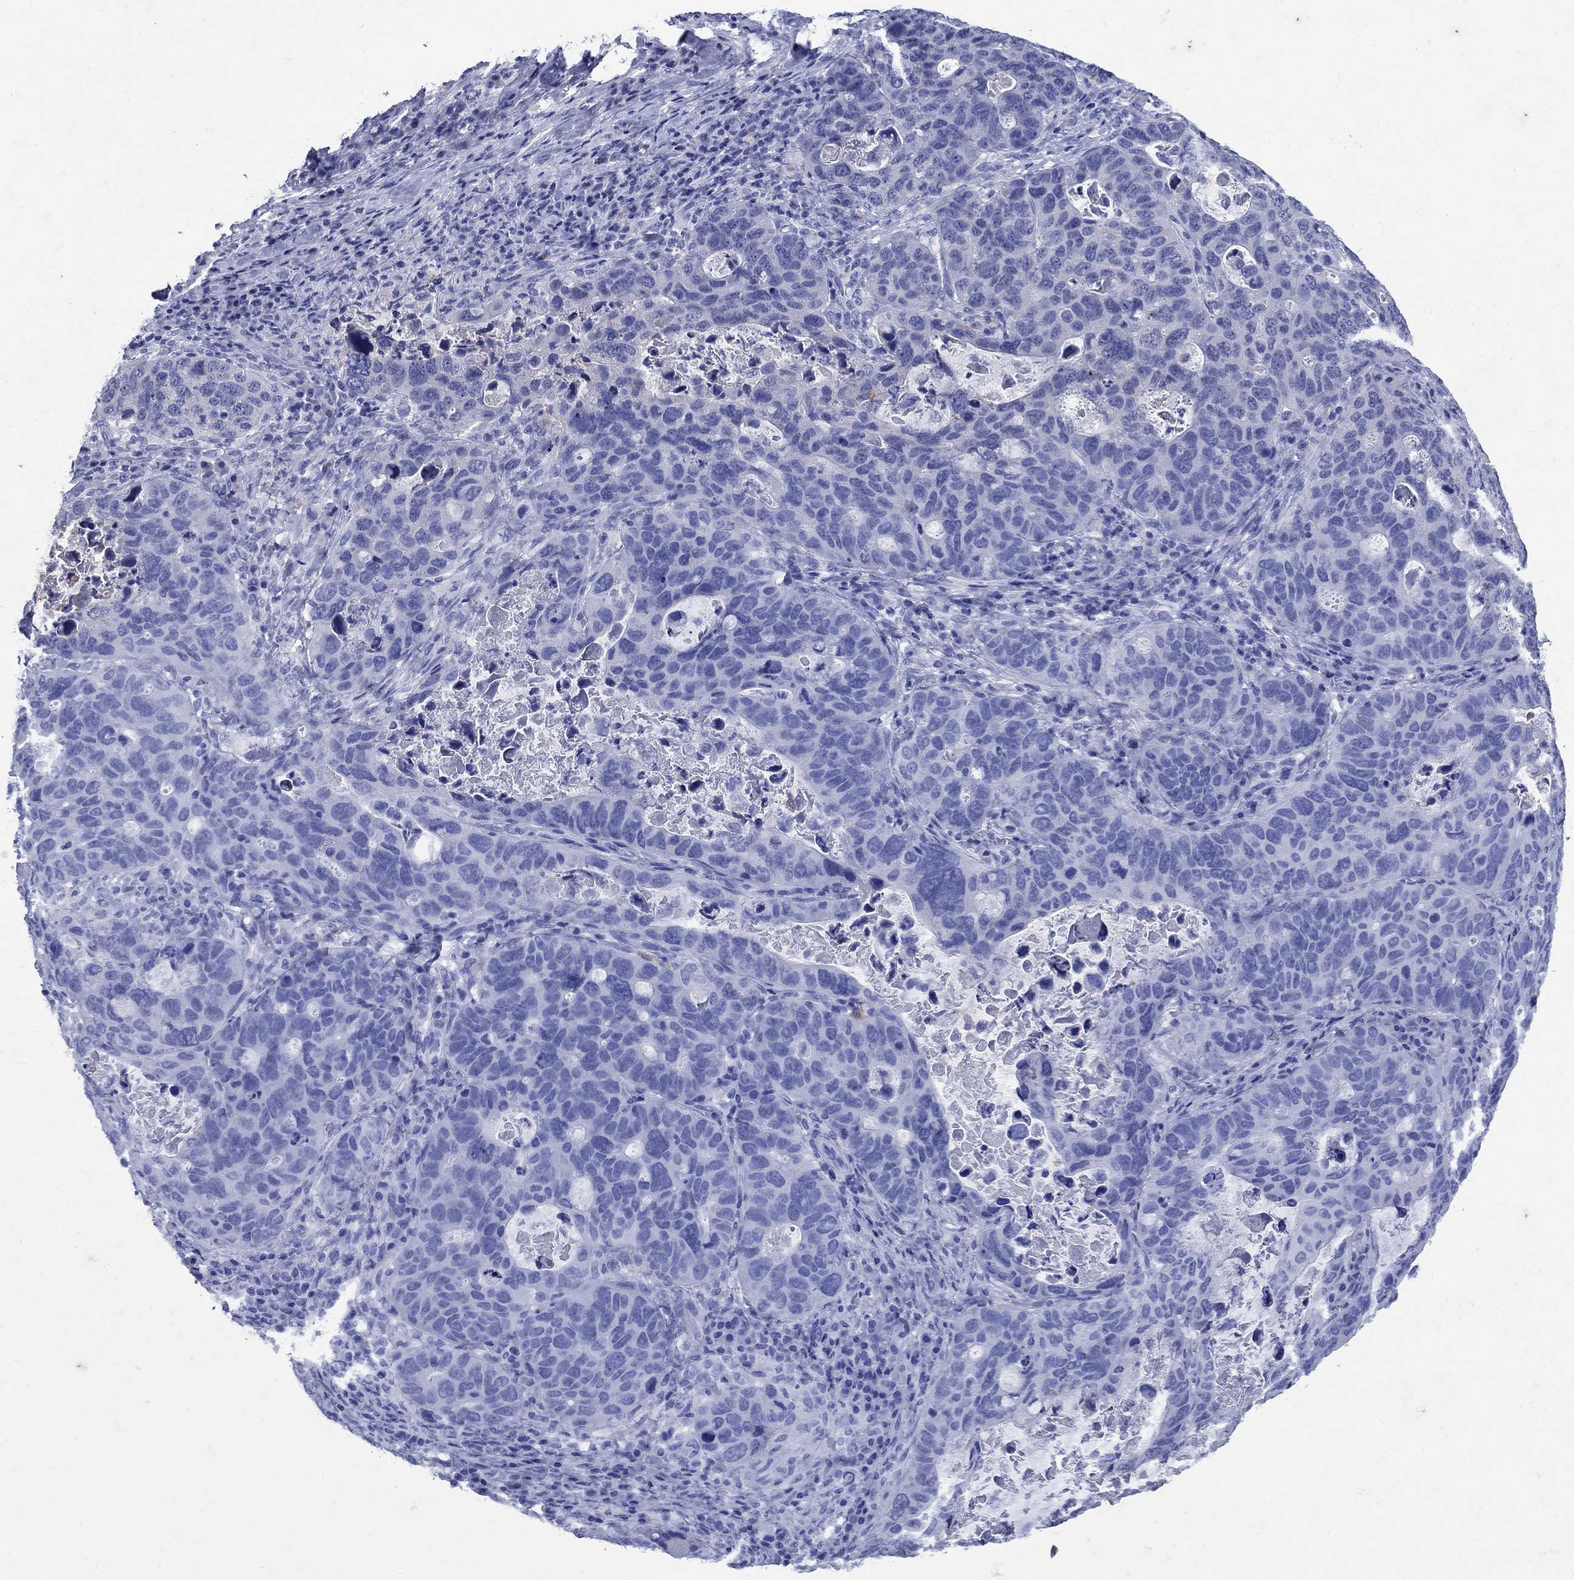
{"staining": {"intensity": "negative", "quantity": "none", "location": "none"}, "tissue": "stomach cancer", "cell_type": "Tumor cells", "image_type": "cancer", "snomed": [{"axis": "morphology", "description": "Adenocarcinoma, NOS"}, {"axis": "topography", "description": "Stomach"}], "caption": "Human adenocarcinoma (stomach) stained for a protein using immunohistochemistry demonstrates no positivity in tumor cells.", "gene": "CD1A", "patient": {"sex": "male", "age": 54}}